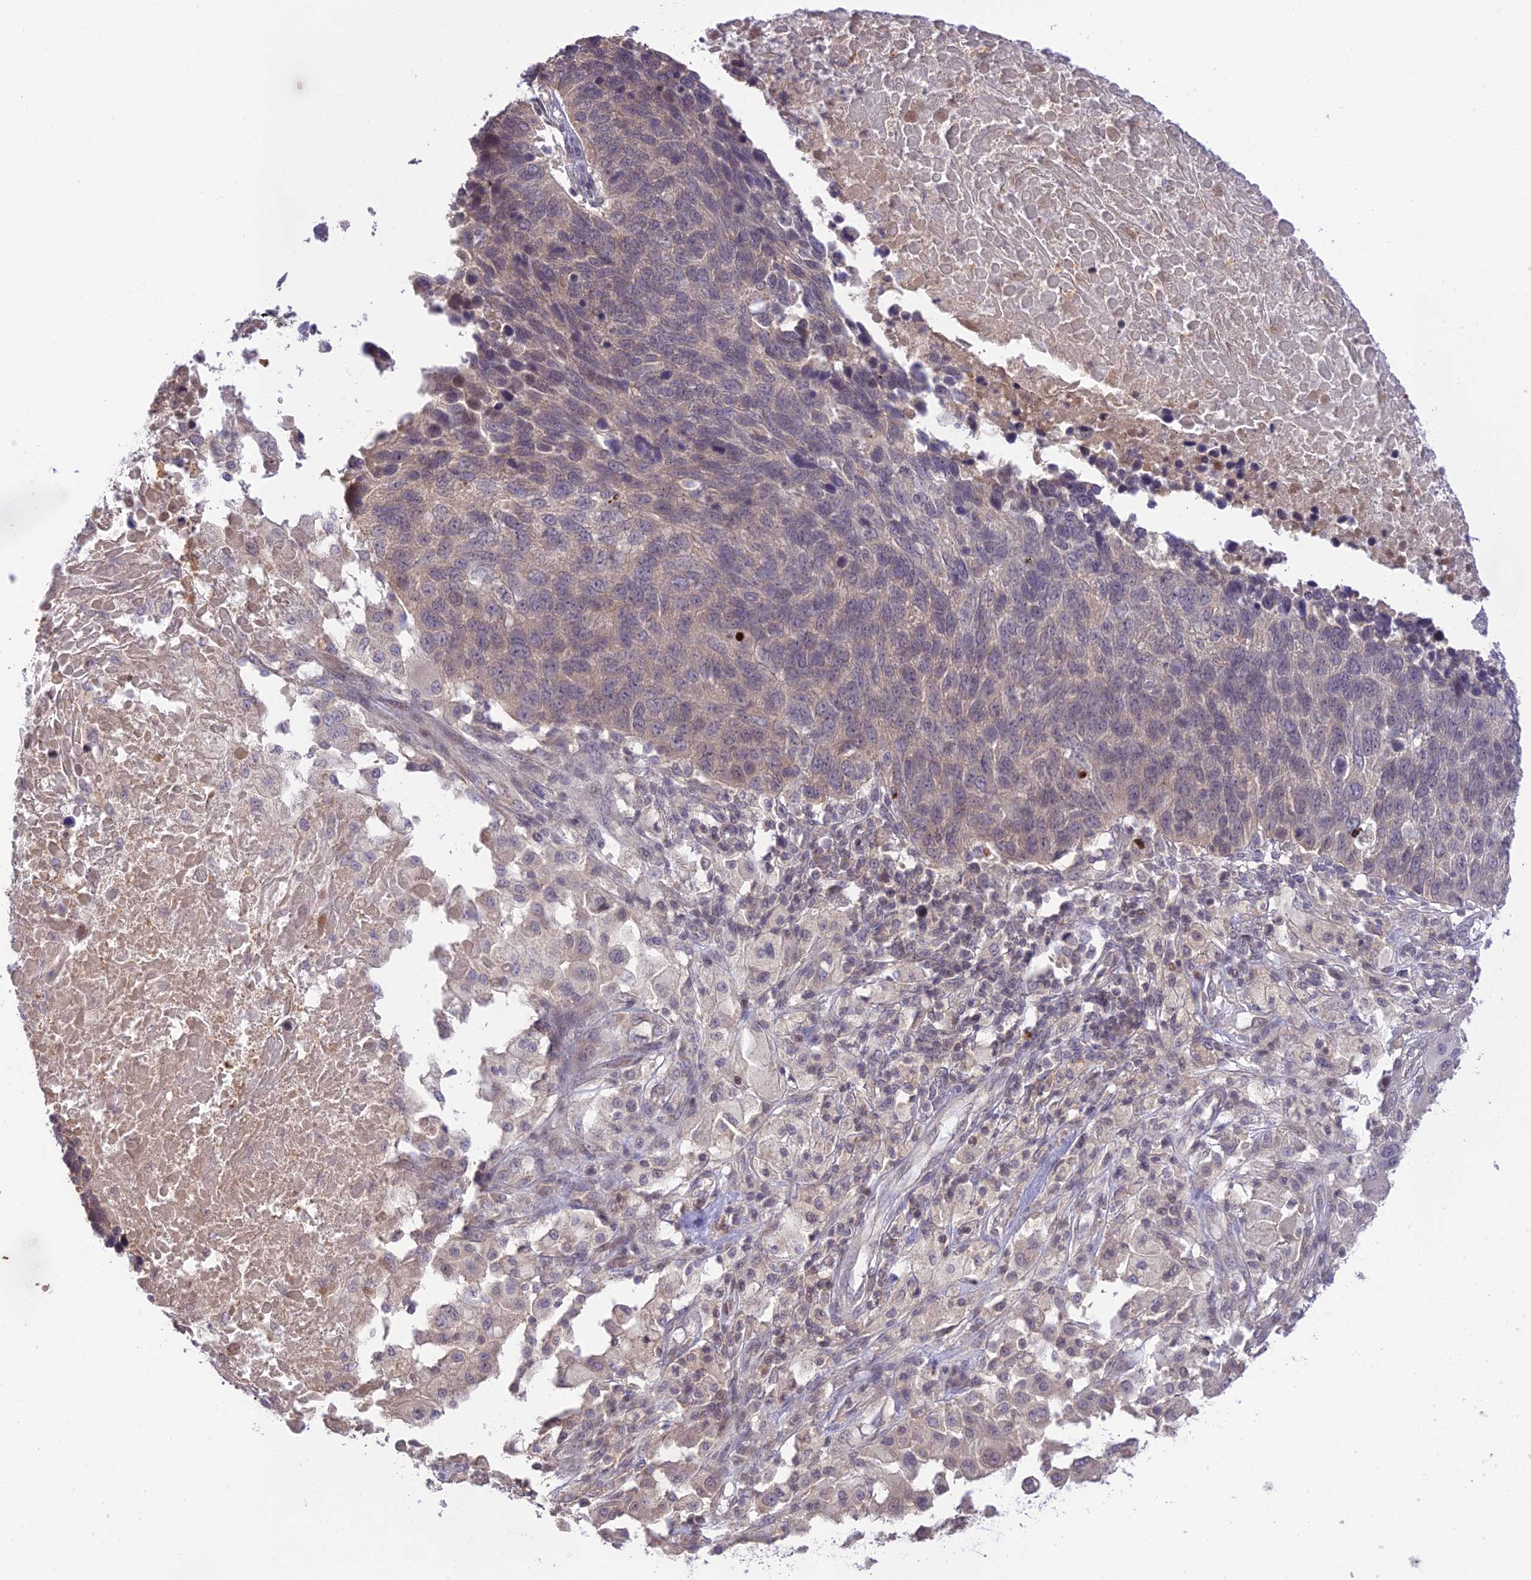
{"staining": {"intensity": "weak", "quantity": "25%-75%", "location": "cytoplasmic/membranous"}, "tissue": "lung cancer", "cell_type": "Tumor cells", "image_type": "cancer", "snomed": [{"axis": "morphology", "description": "Normal tissue, NOS"}, {"axis": "morphology", "description": "Squamous cell carcinoma, NOS"}, {"axis": "topography", "description": "Lymph node"}, {"axis": "topography", "description": "Lung"}], "caption": "Immunohistochemical staining of lung cancer (squamous cell carcinoma) demonstrates weak cytoplasmic/membranous protein staining in about 25%-75% of tumor cells.", "gene": "TEKT1", "patient": {"sex": "male", "age": 66}}